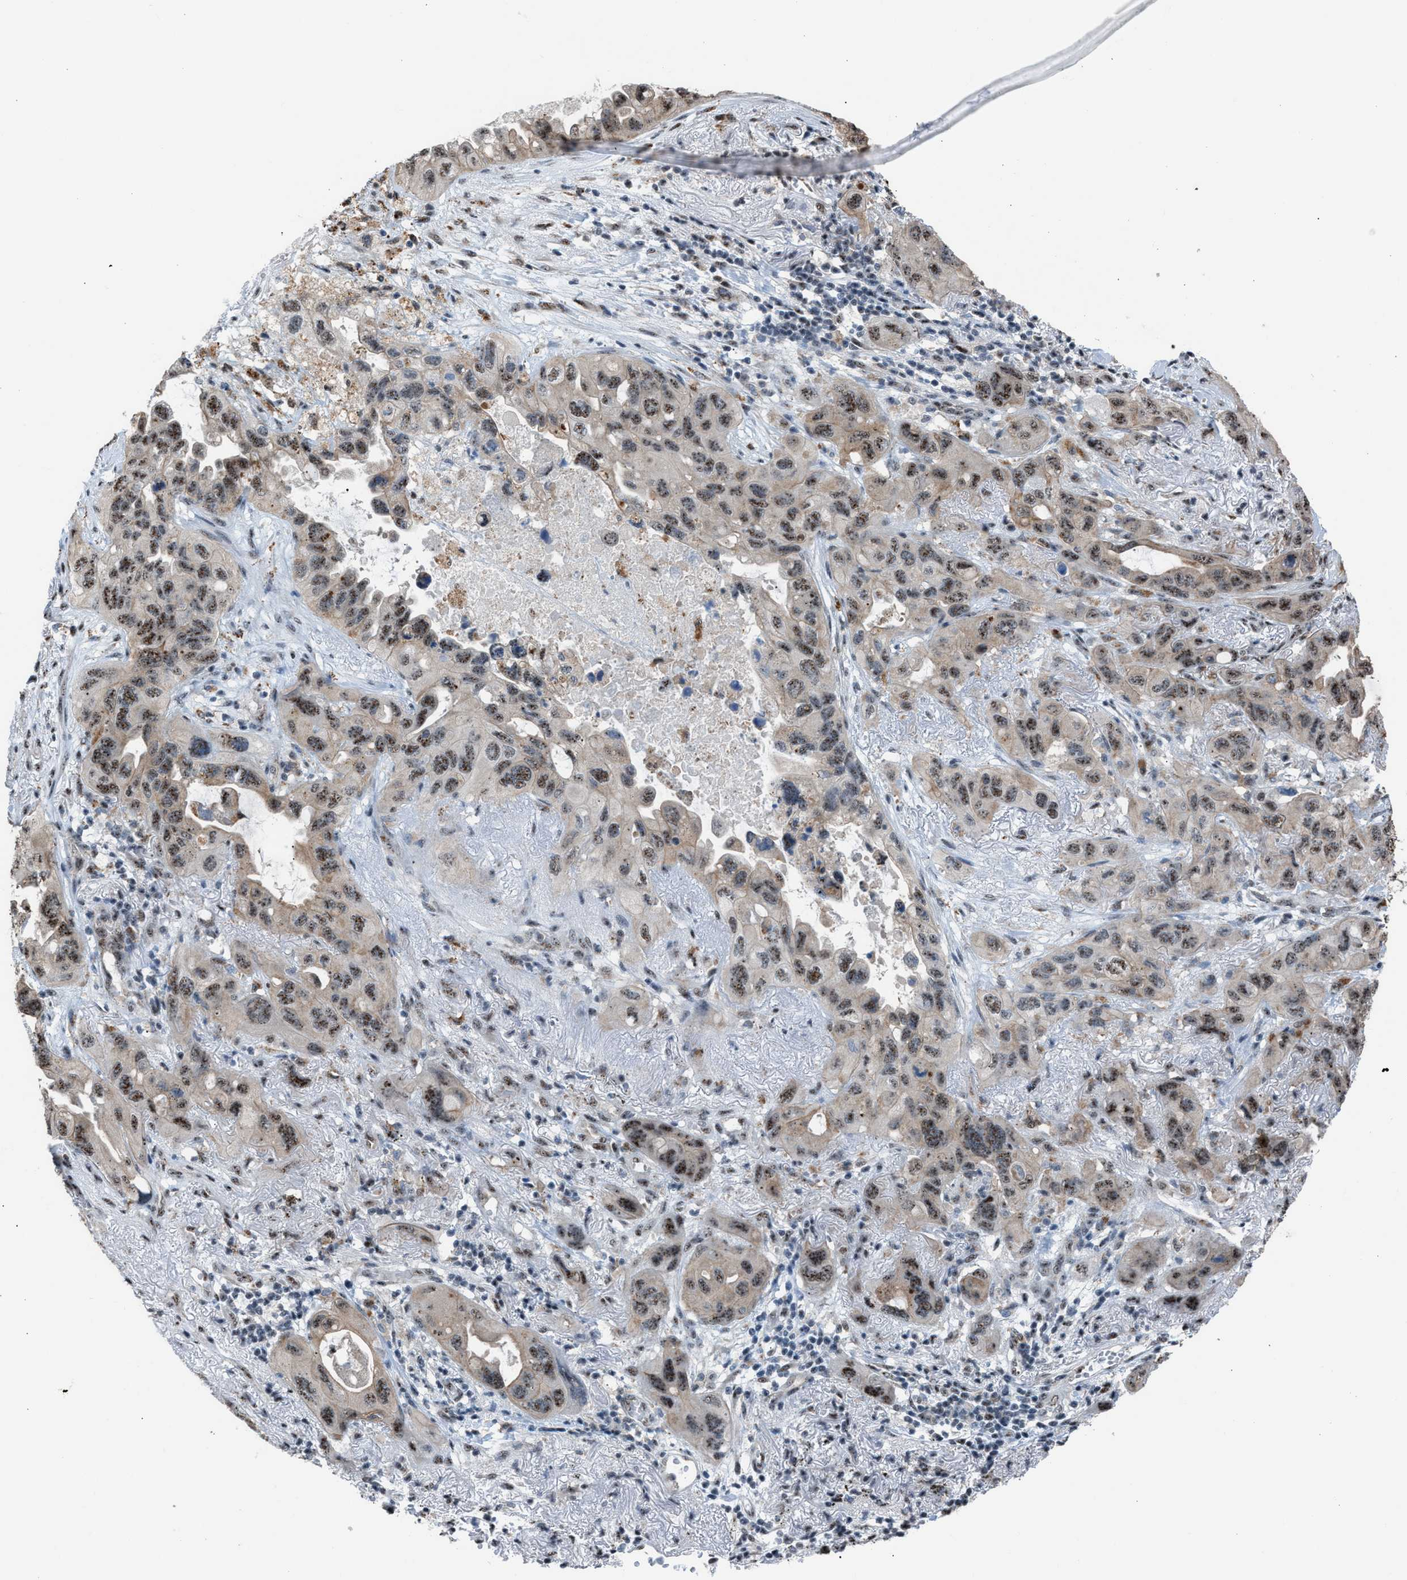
{"staining": {"intensity": "moderate", "quantity": ">75%", "location": "nuclear"}, "tissue": "lung cancer", "cell_type": "Tumor cells", "image_type": "cancer", "snomed": [{"axis": "morphology", "description": "Squamous cell carcinoma, NOS"}, {"axis": "topography", "description": "Lung"}], "caption": "Squamous cell carcinoma (lung) stained with a brown dye displays moderate nuclear positive staining in about >75% of tumor cells.", "gene": "CENPP", "patient": {"sex": "female", "age": 73}}